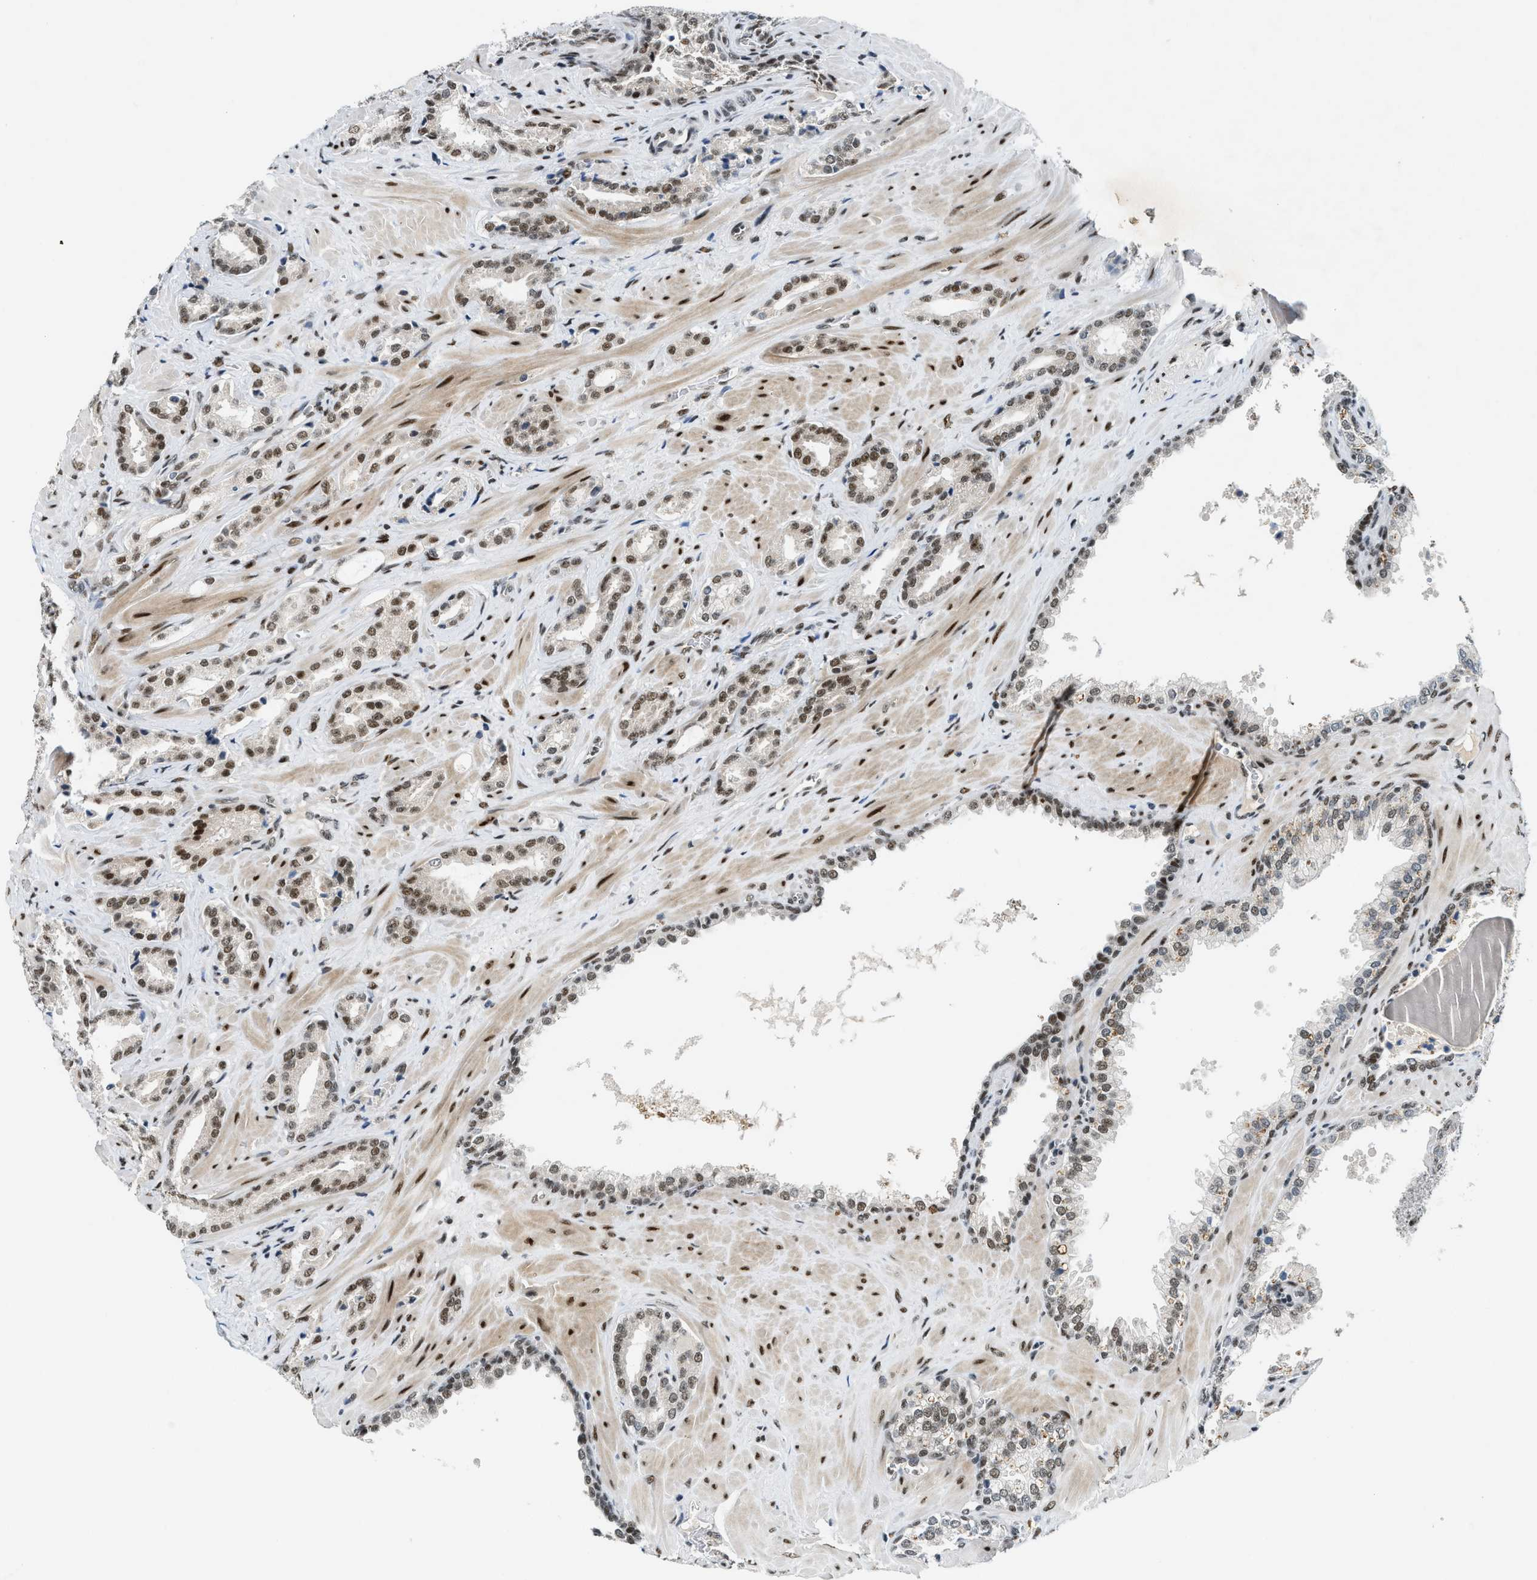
{"staining": {"intensity": "moderate", "quantity": ">75%", "location": "nuclear"}, "tissue": "prostate cancer", "cell_type": "Tumor cells", "image_type": "cancer", "snomed": [{"axis": "morphology", "description": "Adenocarcinoma, High grade"}, {"axis": "topography", "description": "Prostate"}], "caption": "Tumor cells demonstrate moderate nuclear positivity in about >75% of cells in adenocarcinoma (high-grade) (prostate). (brown staining indicates protein expression, while blue staining denotes nuclei).", "gene": "NCOA1", "patient": {"sex": "male", "age": 64}}